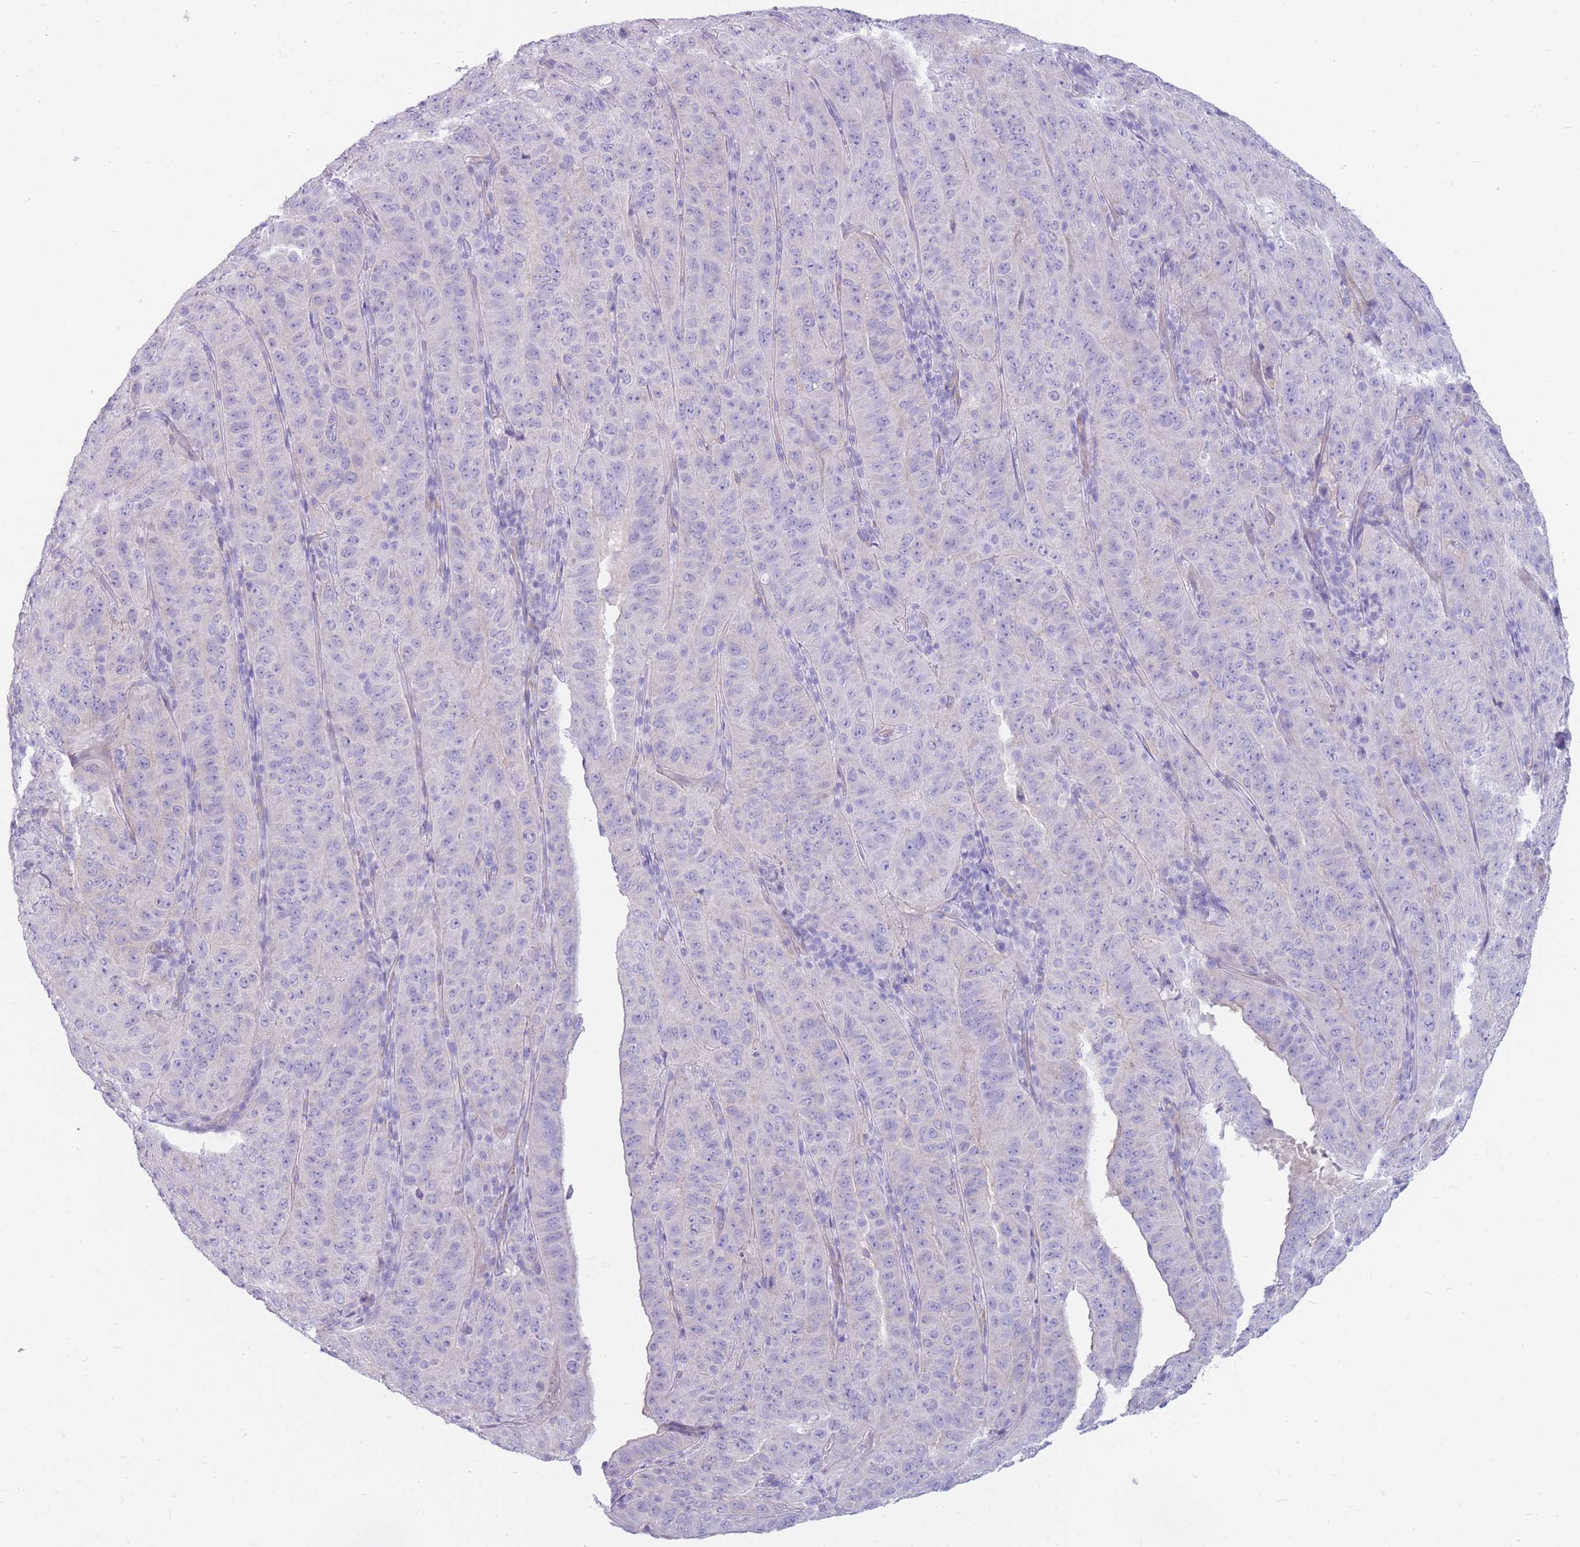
{"staining": {"intensity": "negative", "quantity": "none", "location": "none"}, "tissue": "pancreatic cancer", "cell_type": "Tumor cells", "image_type": "cancer", "snomed": [{"axis": "morphology", "description": "Adenocarcinoma, NOS"}, {"axis": "topography", "description": "Pancreas"}], "caption": "Human pancreatic cancer stained for a protein using IHC exhibits no positivity in tumor cells.", "gene": "MTSS2", "patient": {"sex": "male", "age": 63}}